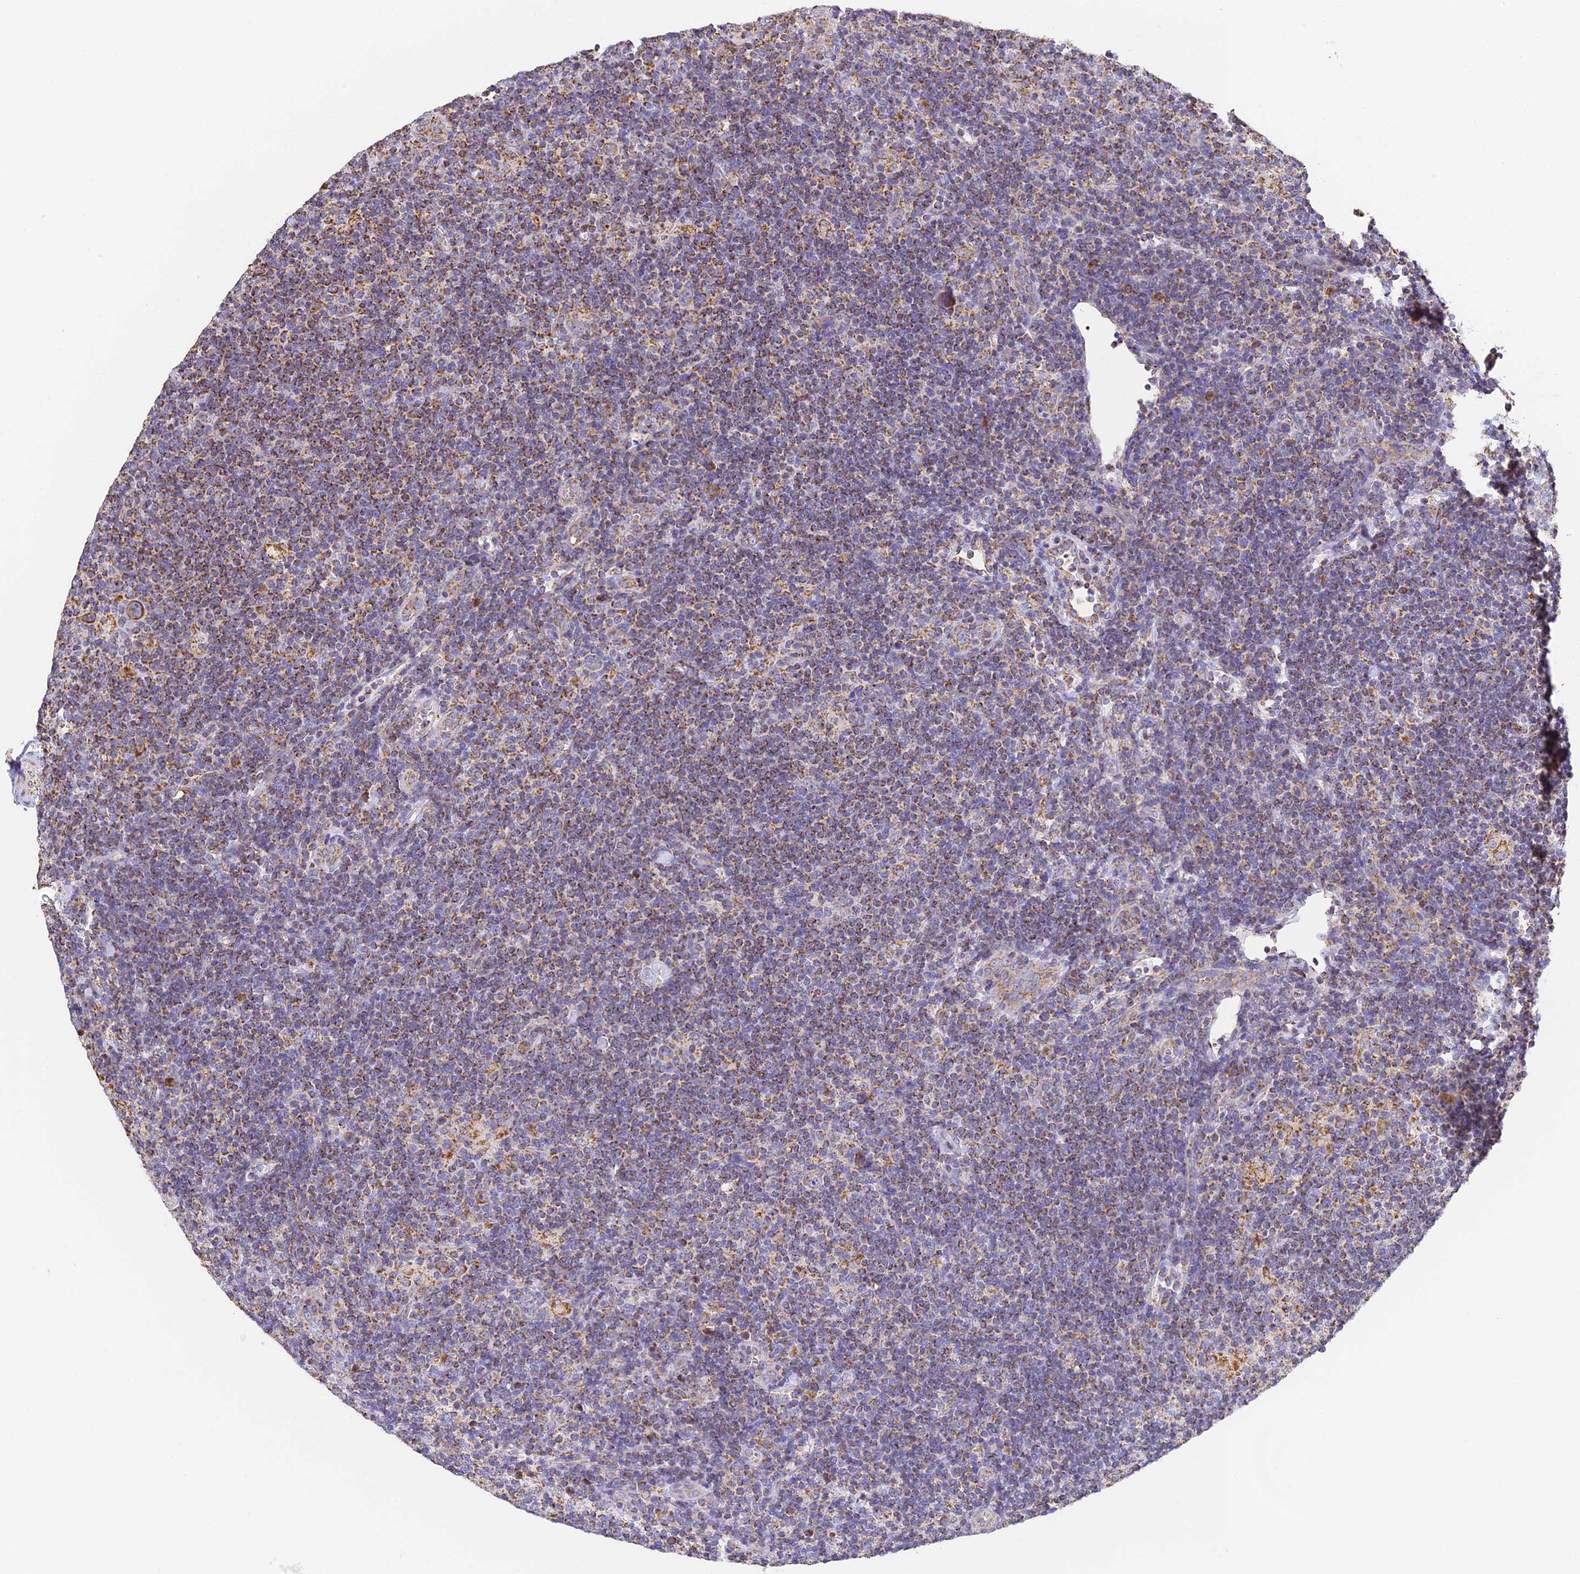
{"staining": {"intensity": "moderate", "quantity": ">75%", "location": "cytoplasmic/membranous"}, "tissue": "lymphoma", "cell_type": "Tumor cells", "image_type": "cancer", "snomed": [{"axis": "morphology", "description": "Hodgkin's disease, NOS"}, {"axis": "topography", "description": "Lymph node"}], "caption": "Brown immunohistochemical staining in human lymphoma displays moderate cytoplasmic/membranous expression in approximately >75% of tumor cells.", "gene": "COX6C", "patient": {"sex": "female", "age": 57}}